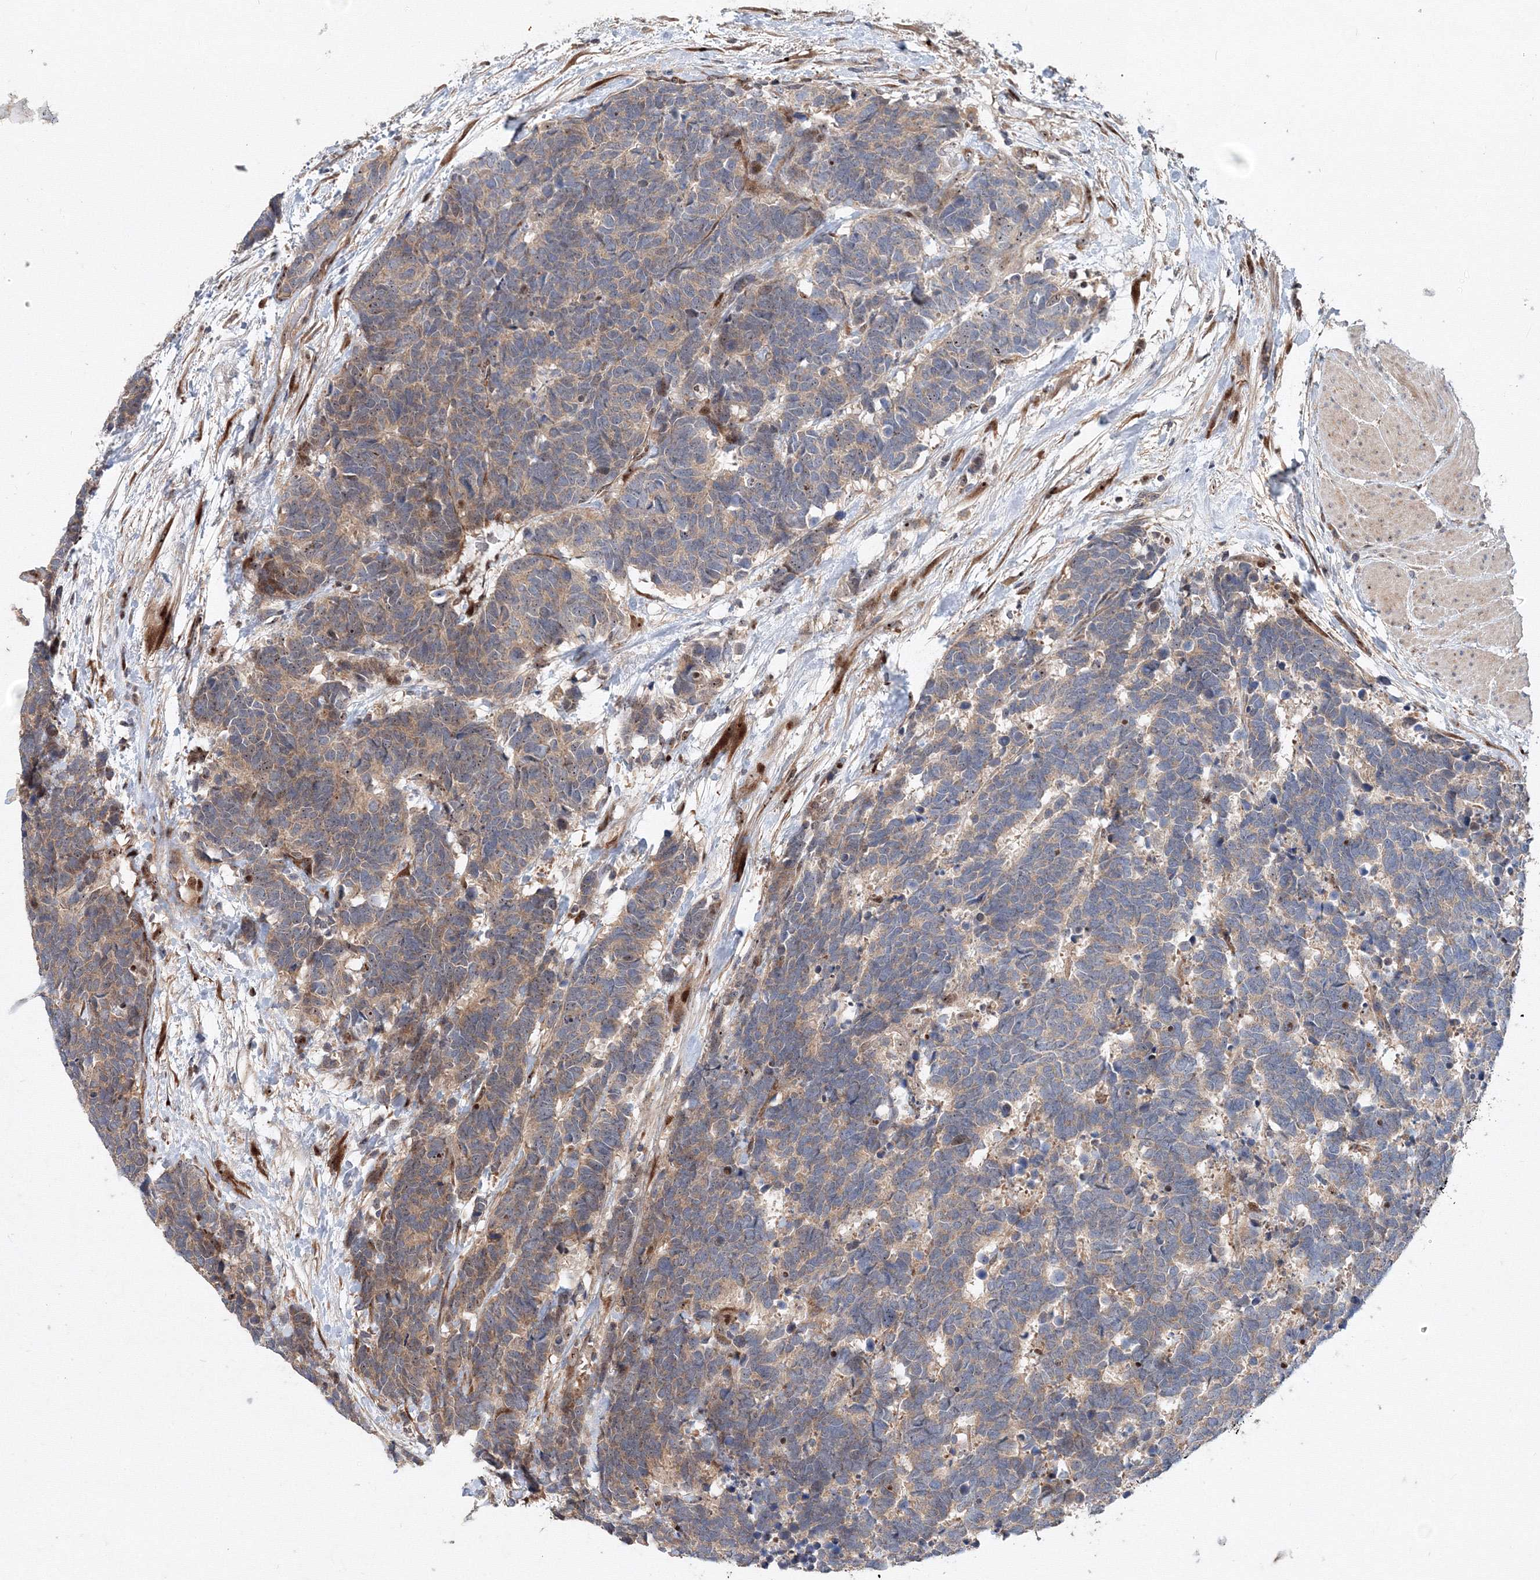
{"staining": {"intensity": "weak", "quantity": ">75%", "location": "cytoplasmic/membranous"}, "tissue": "carcinoid", "cell_type": "Tumor cells", "image_type": "cancer", "snomed": [{"axis": "morphology", "description": "Carcinoma, NOS"}, {"axis": "morphology", "description": "Carcinoid, malignant, NOS"}, {"axis": "topography", "description": "Urinary bladder"}], "caption": "Carcinoma stained with a brown dye displays weak cytoplasmic/membranous positive expression in about >75% of tumor cells.", "gene": "ANKAR", "patient": {"sex": "male", "age": 57}}